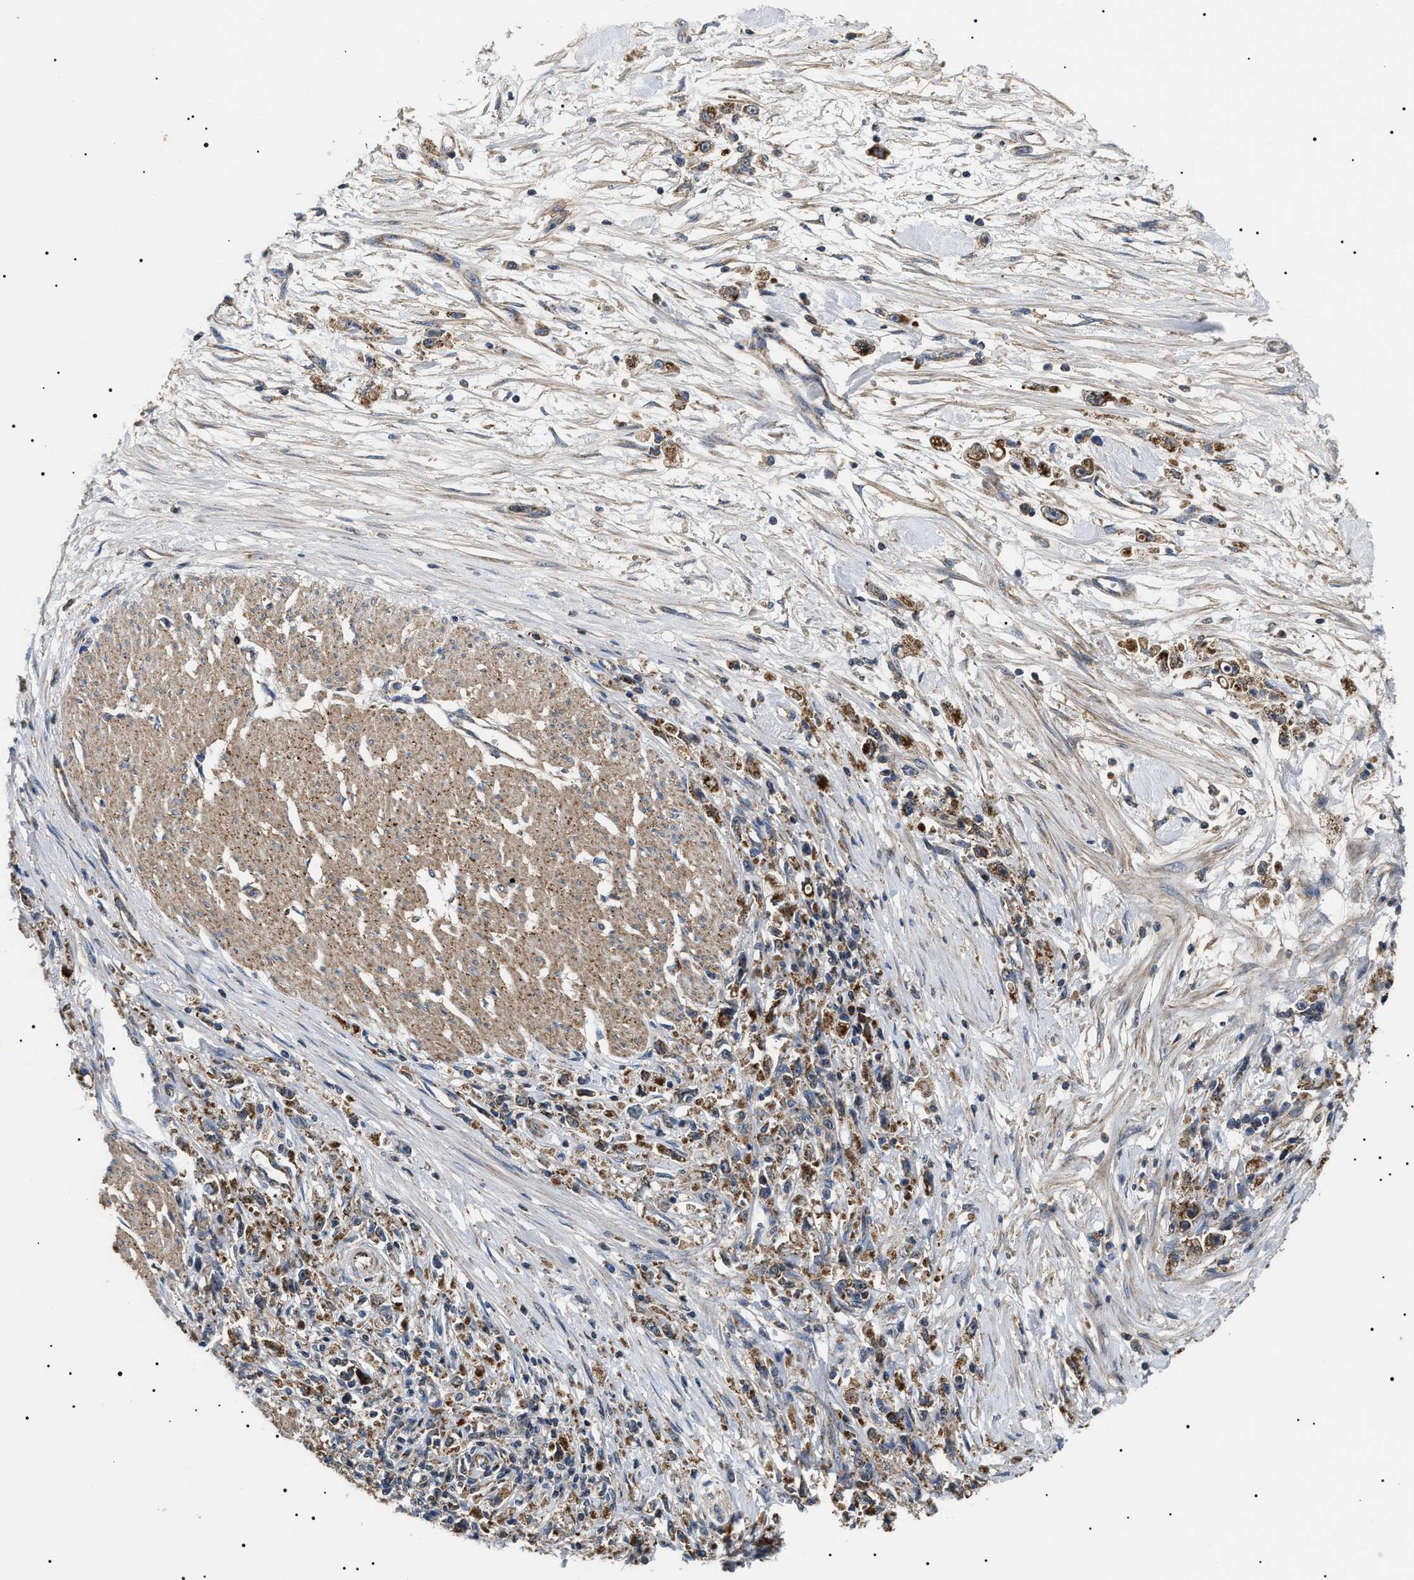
{"staining": {"intensity": "moderate", "quantity": ">75%", "location": "cytoplasmic/membranous"}, "tissue": "stomach cancer", "cell_type": "Tumor cells", "image_type": "cancer", "snomed": [{"axis": "morphology", "description": "Adenocarcinoma, NOS"}, {"axis": "topography", "description": "Stomach"}], "caption": "A brown stain shows moderate cytoplasmic/membranous expression of a protein in human stomach cancer (adenocarcinoma) tumor cells. (Brightfield microscopy of DAB IHC at high magnification).", "gene": "OXSM", "patient": {"sex": "female", "age": 59}}